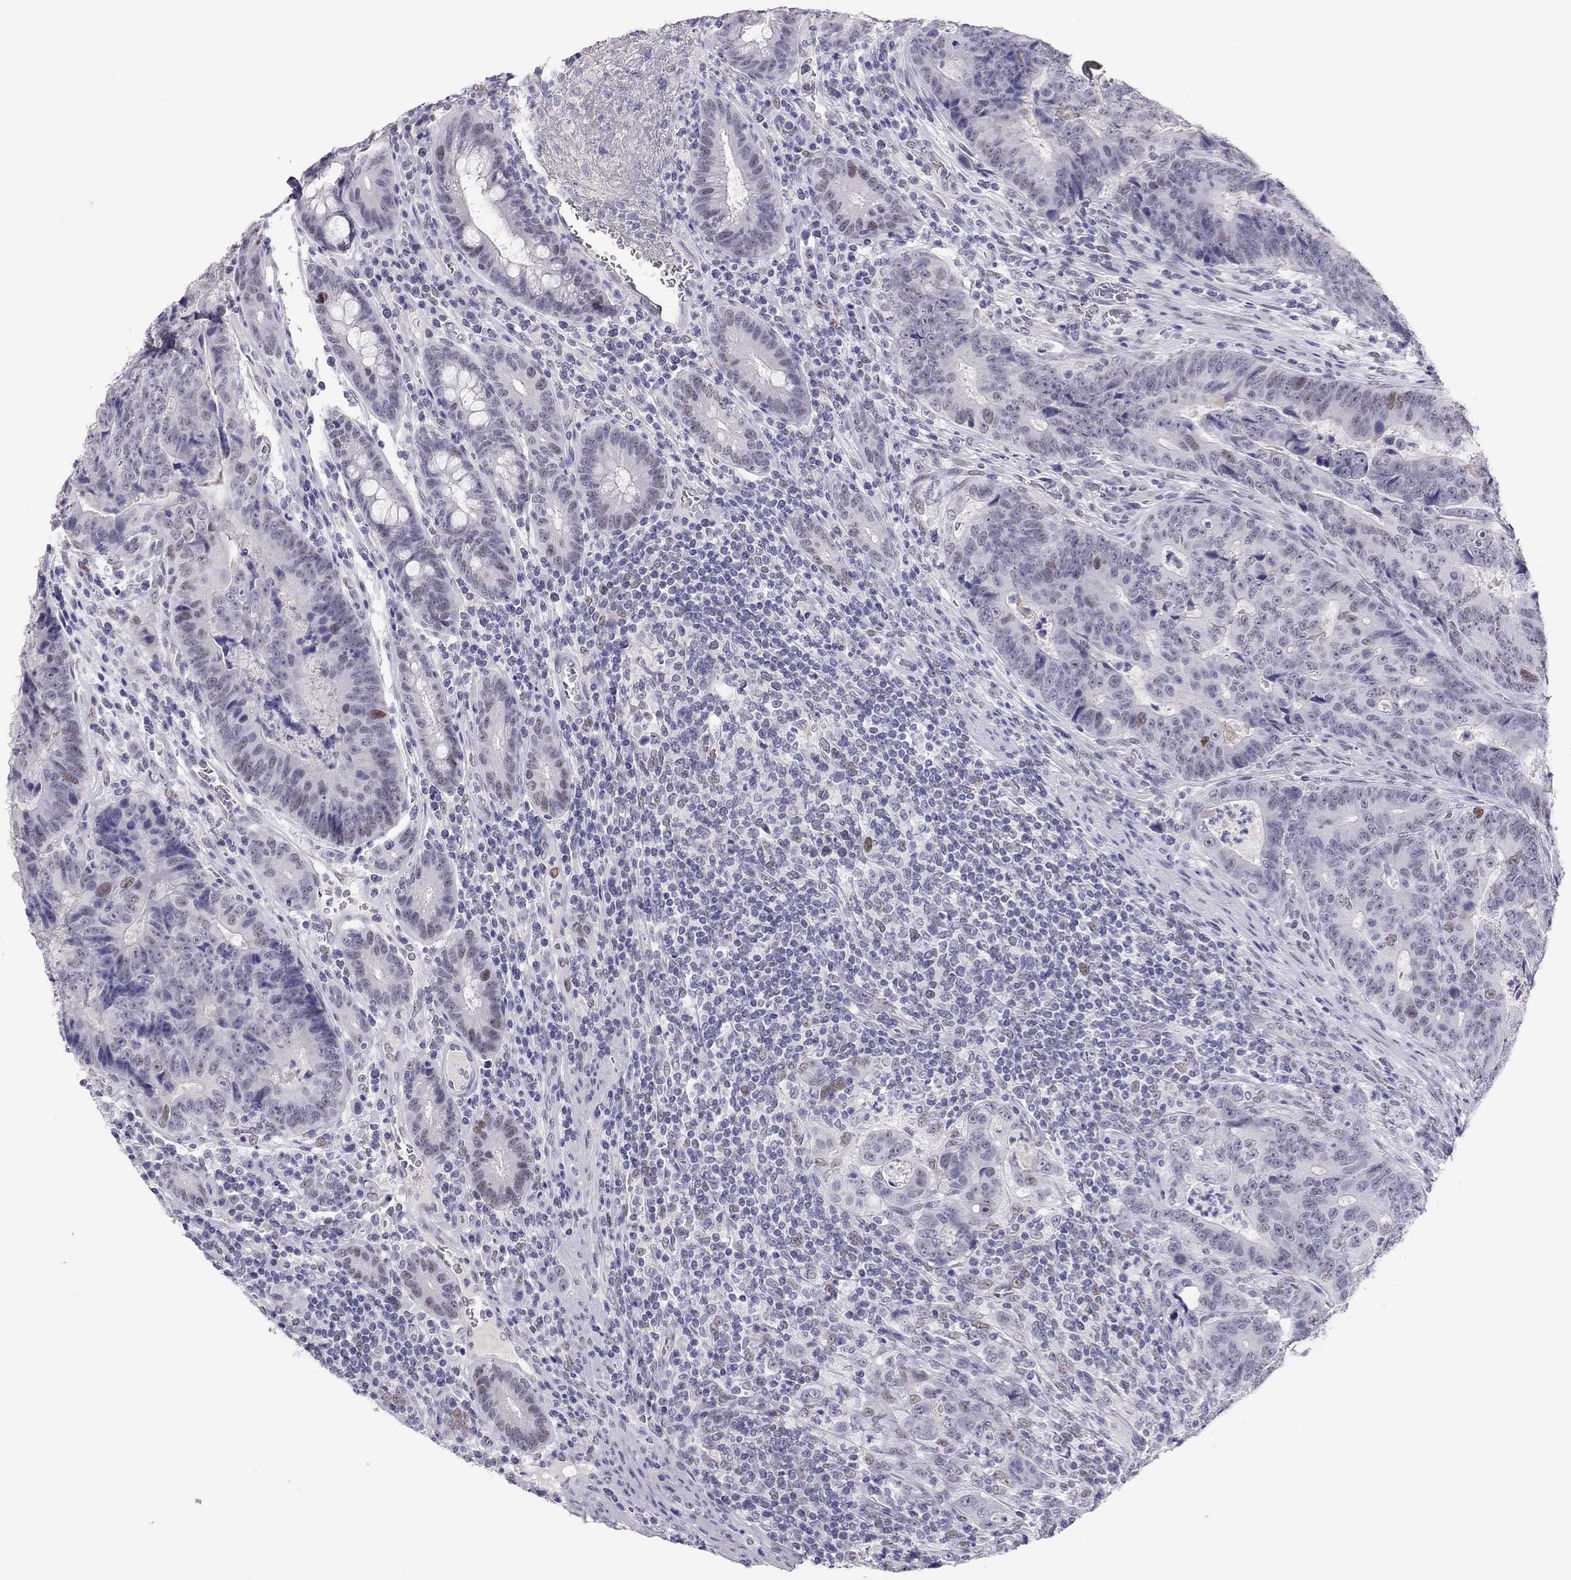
{"staining": {"intensity": "weak", "quantity": "<25%", "location": "nuclear"}, "tissue": "colorectal cancer", "cell_type": "Tumor cells", "image_type": "cancer", "snomed": [{"axis": "morphology", "description": "Adenocarcinoma, NOS"}, {"axis": "topography", "description": "Colon"}], "caption": "High magnification brightfield microscopy of adenocarcinoma (colorectal) stained with DAB (brown) and counterstained with hematoxylin (blue): tumor cells show no significant positivity.", "gene": "PHOX2A", "patient": {"sex": "female", "age": 48}}